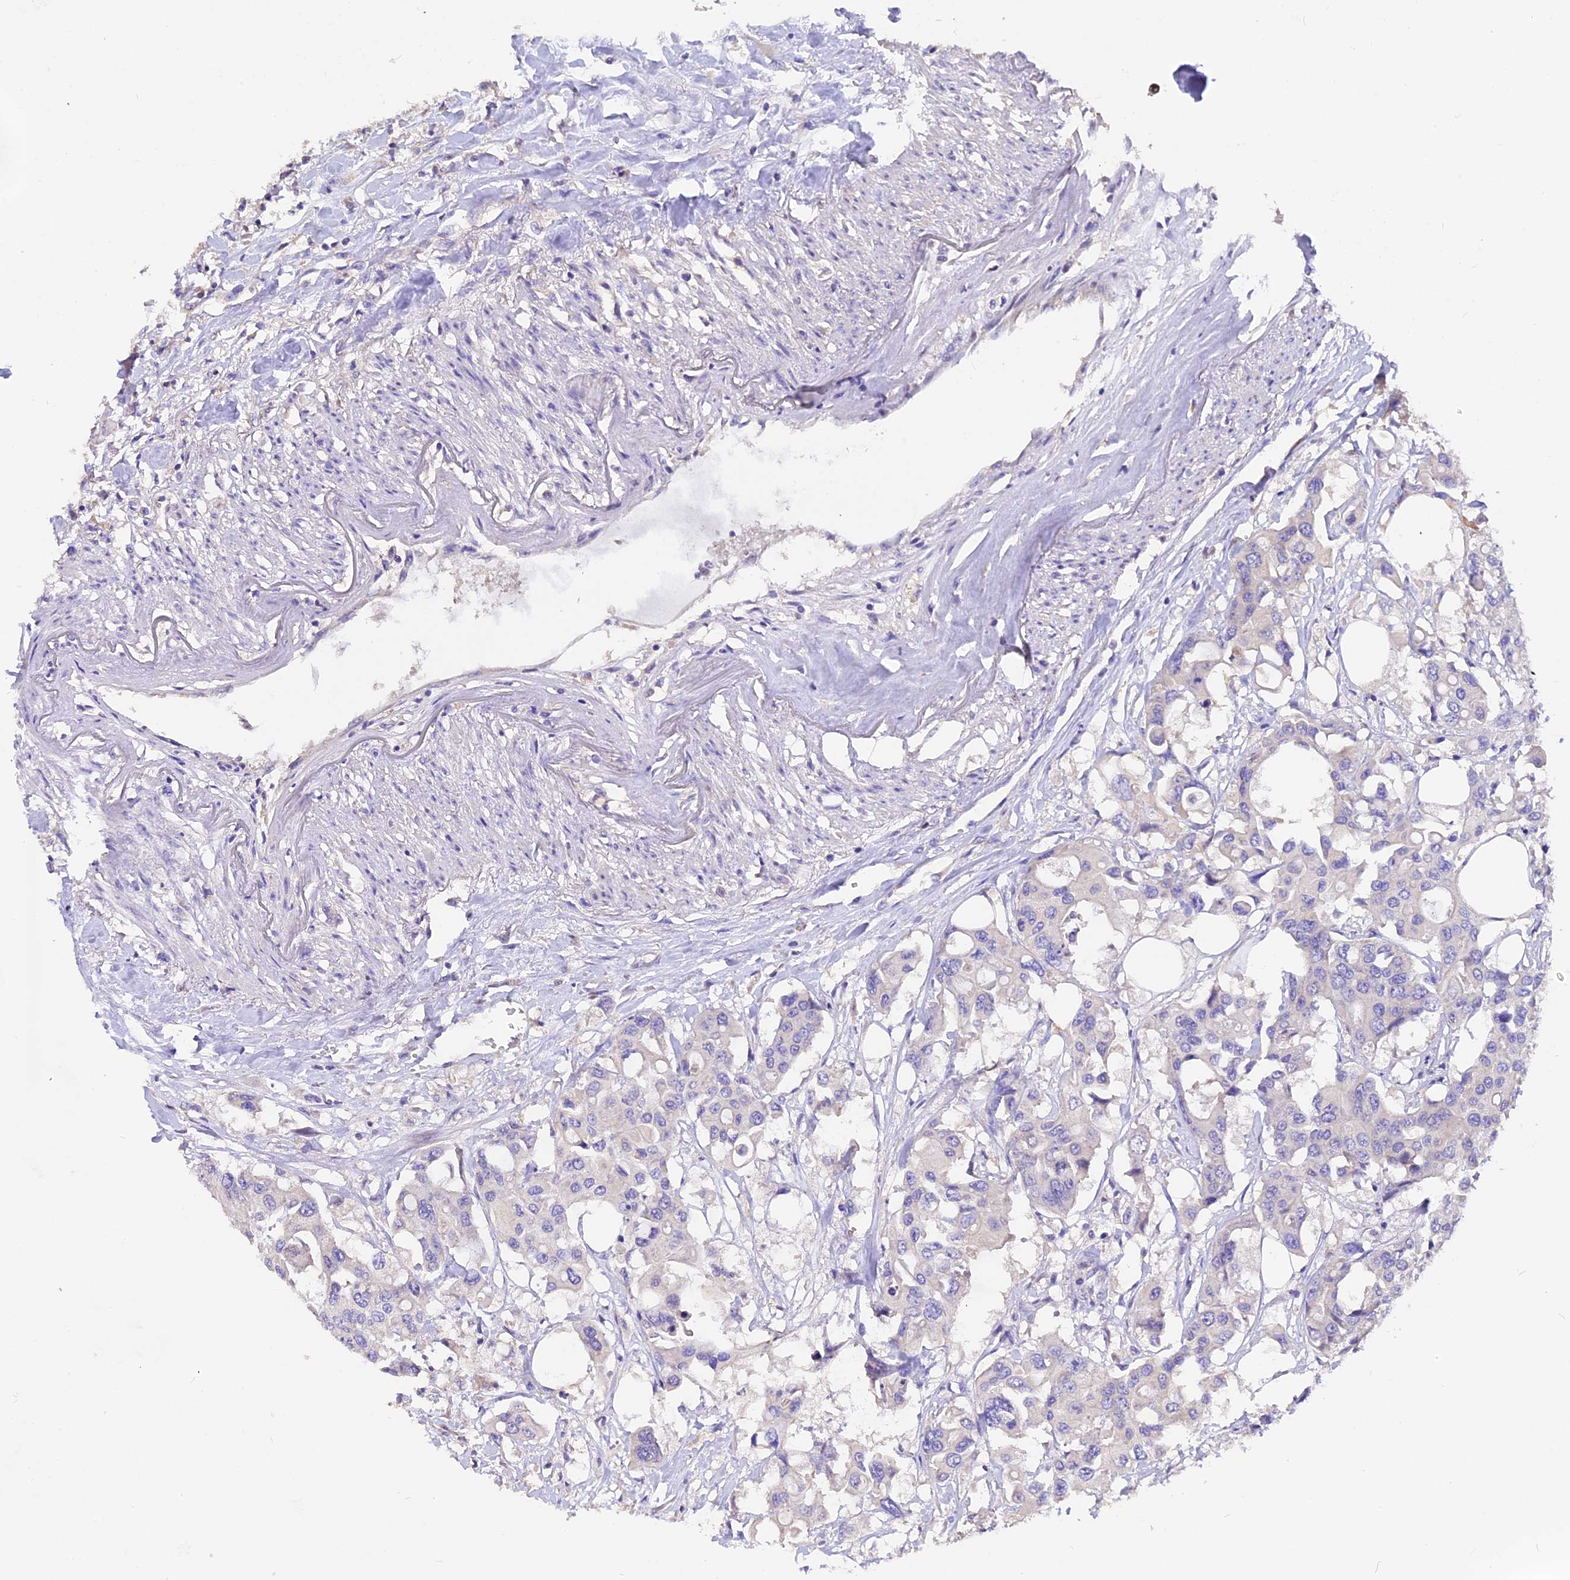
{"staining": {"intensity": "negative", "quantity": "none", "location": "none"}, "tissue": "colorectal cancer", "cell_type": "Tumor cells", "image_type": "cancer", "snomed": [{"axis": "morphology", "description": "Adenocarcinoma, NOS"}, {"axis": "topography", "description": "Colon"}], "caption": "This is an IHC image of colorectal cancer (adenocarcinoma). There is no positivity in tumor cells.", "gene": "AP3B2", "patient": {"sex": "male", "age": 77}}